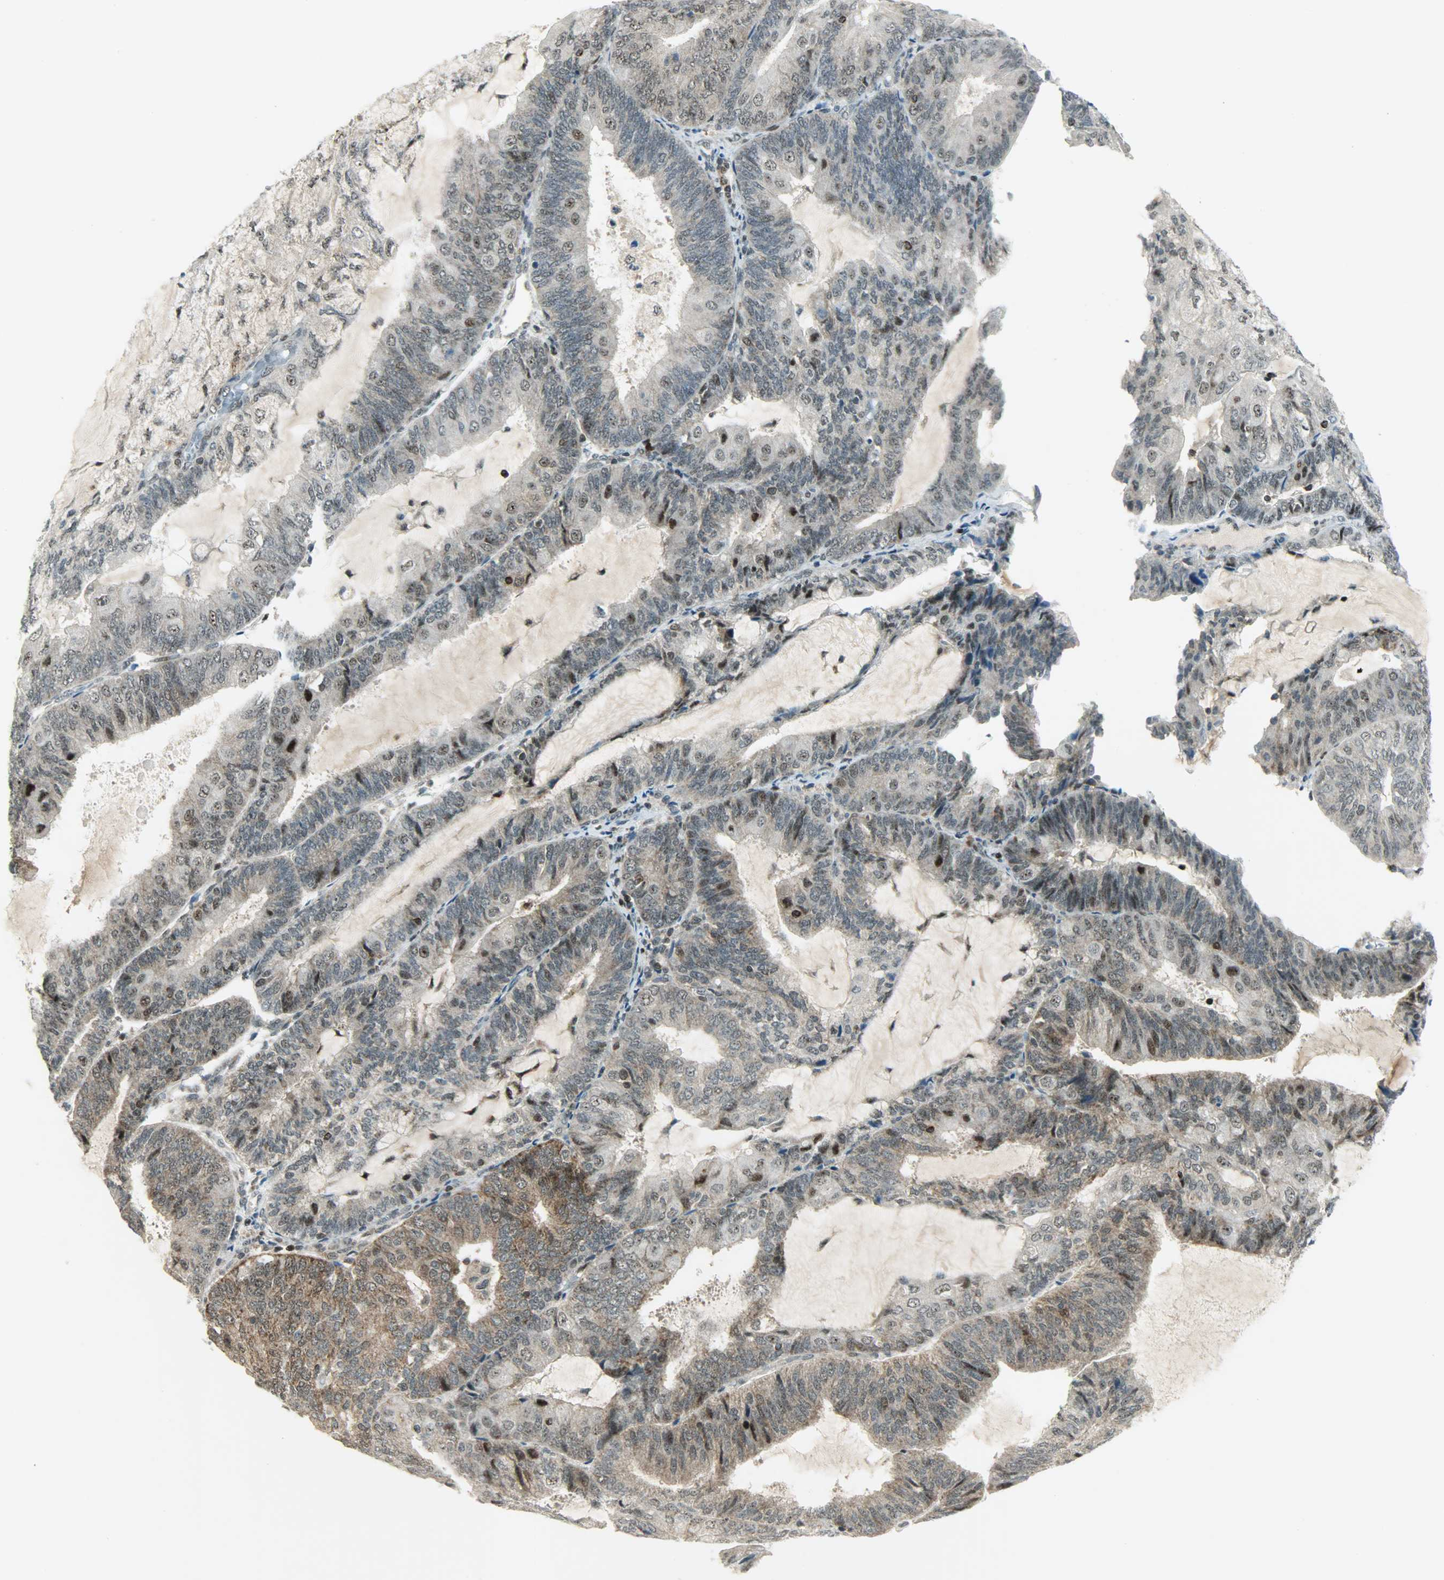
{"staining": {"intensity": "weak", "quantity": "25%-75%", "location": "cytoplasmic/membranous,nuclear"}, "tissue": "endometrial cancer", "cell_type": "Tumor cells", "image_type": "cancer", "snomed": [{"axis": "morphology", "description": "Adenocarcinoma, NOS"}, {"axis": "topography", "description": "Endometrium"}], "caption": "Immunohistochemistry staining of endometrial cancer (adenocarcinoma), which reveals low levels of weak cytoplasmic/membranous and nuclear staining in approximately 25%-75% of tumor cells indicating weak cytoplasmic/membranous and nuclear protein positivity. The staining was performed using DAB (brown) for protein detection and nuclei were counterstained in hematoxylin (blue).", "gene": "IL15", "patient": {"sex": "female", "age": 81}}